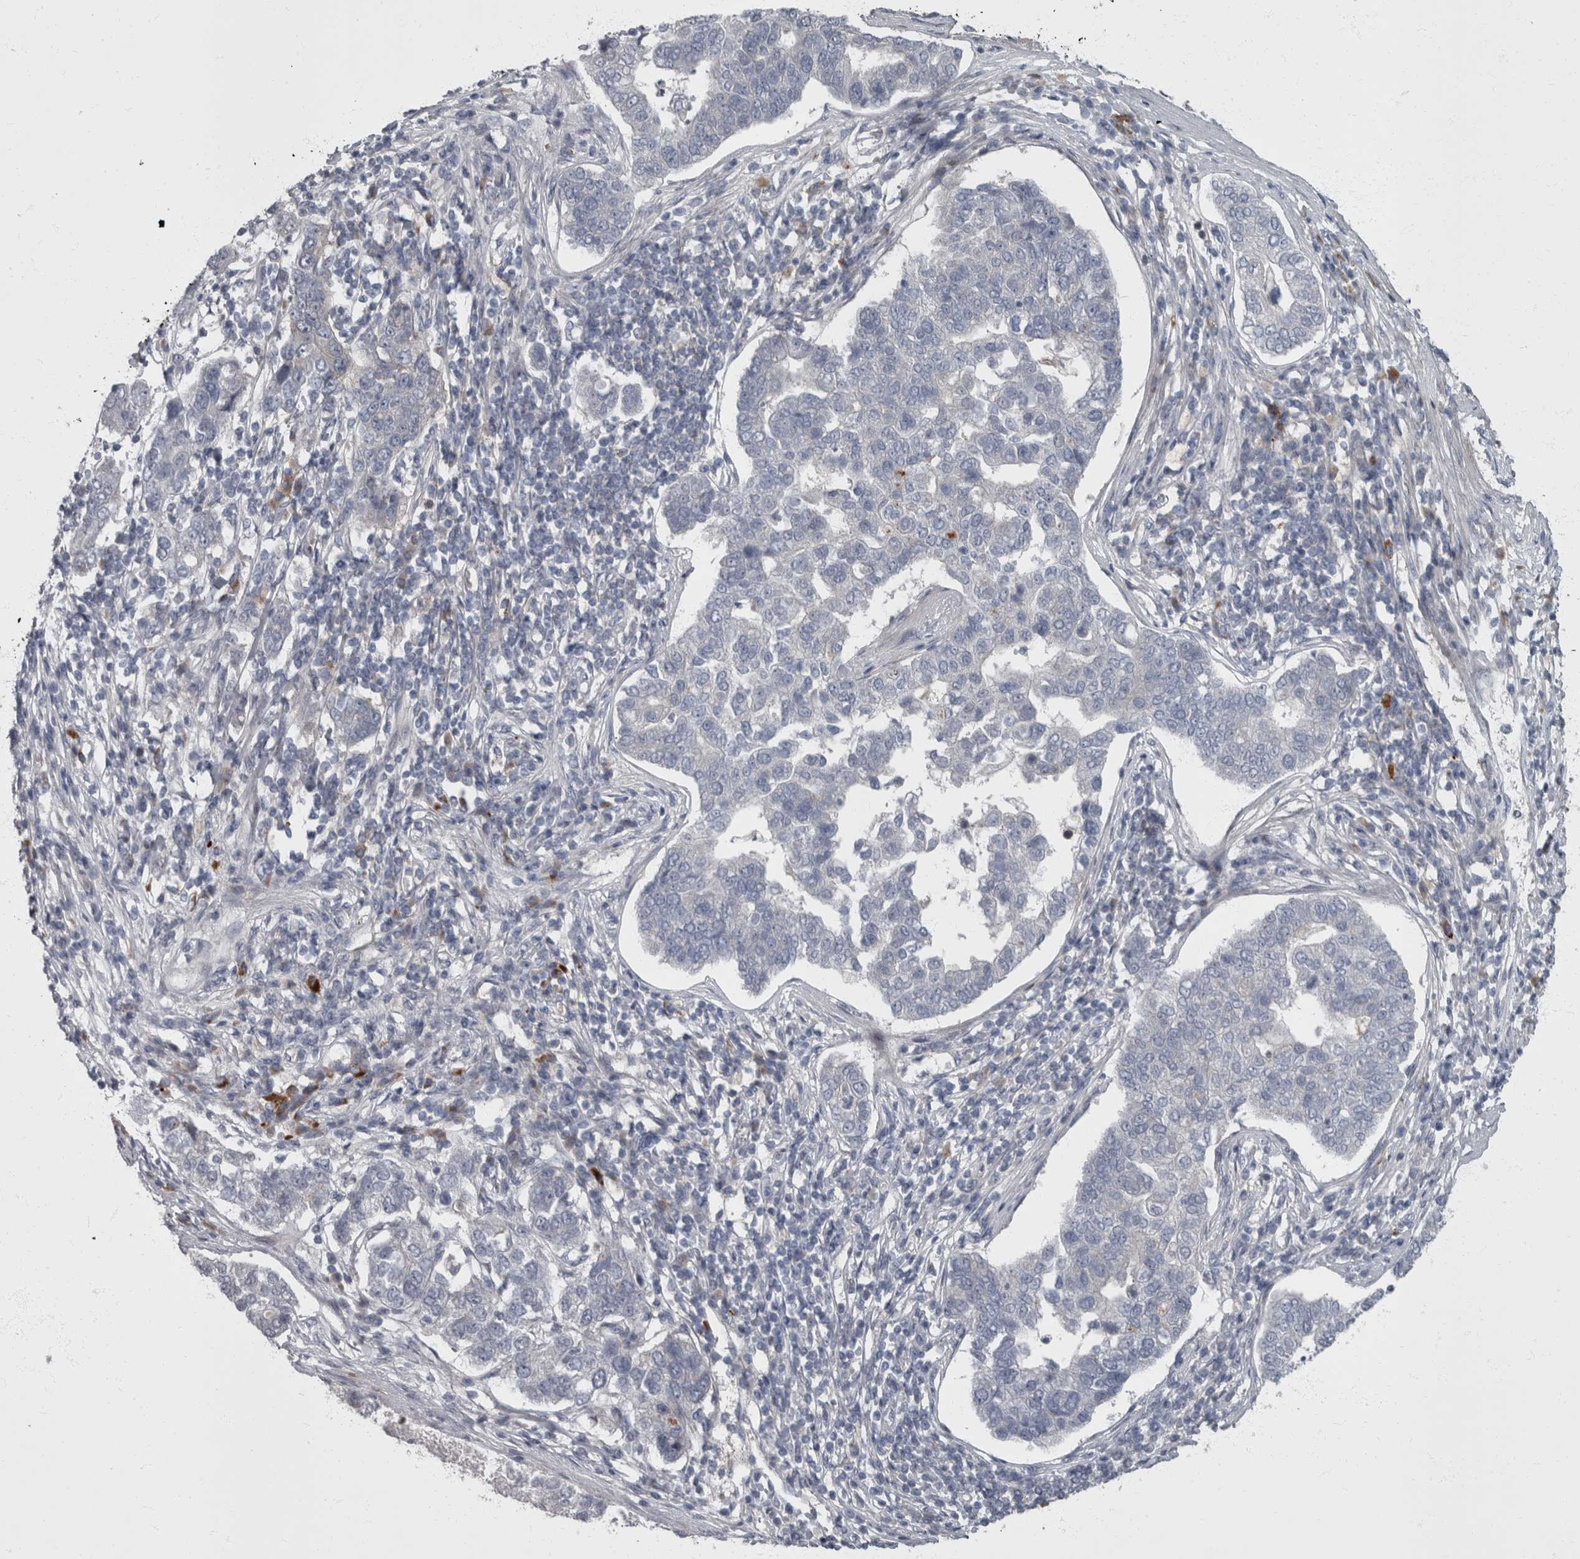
{"staining": {"intensity": "negative", "quantity": "none", "location": "none"}, "tissue": "pancreatic cancer", "cell_type": "Tumor cells", "image_type": "cancer", "snomed": [{"axis": "morphology", "description": "Adenocarcinoma, NOS"}, {"axis": "topography", "description": "Pancreas"}], "caption": "Immunohistochemistry micrograph of neoplastic tissue: pancreatic cancer (adenocarcinoma) stained with DAB (3,3'-diaminobenzidine) demonstrates no significant protein expression in tumor cells.", "gene": "CDC42BPG", "patient": {"sex": "female", "age": 61}}